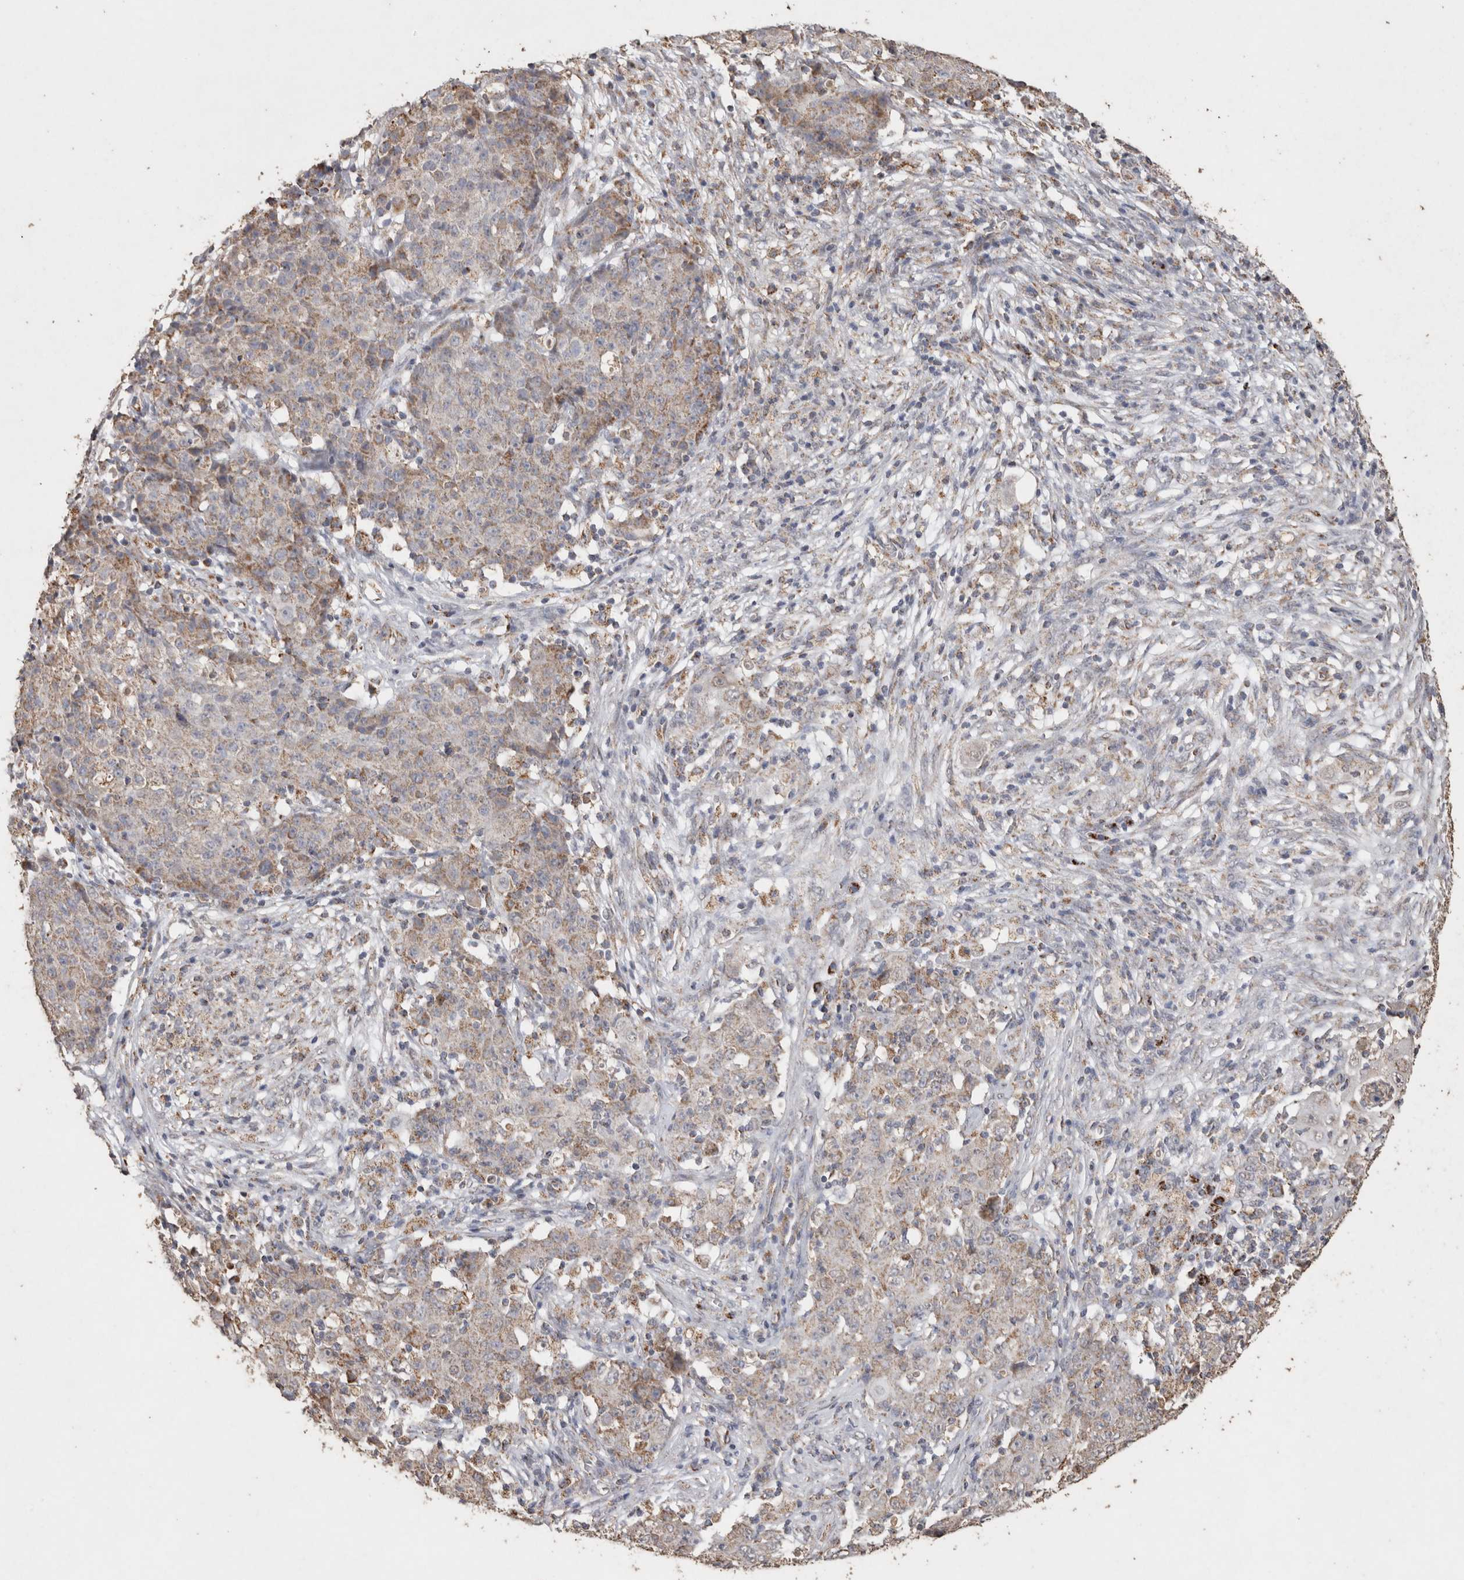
{"staining": {"intensity": "weak", "quantity": "25%-75%", "location": "cytoplasmic/membranous"}, "tissue": "ovarian cancer", "cell_type": "Tumor cells", "image_type": "cancer", "snomed": [{"axis": "morphology", "description": "Carcinoma, endometroid"}, {"axis": "topography", "description": "Ovary"}], "caption": "Weak cytoplasmic/membranous positivity for a protein is appreciated in approximately 25%-75% of tumor cells of endometroid carcinoma (ovarian) using IHC.", "gene": "ACADM", "patient": {"sex": "female", "age": 42}}